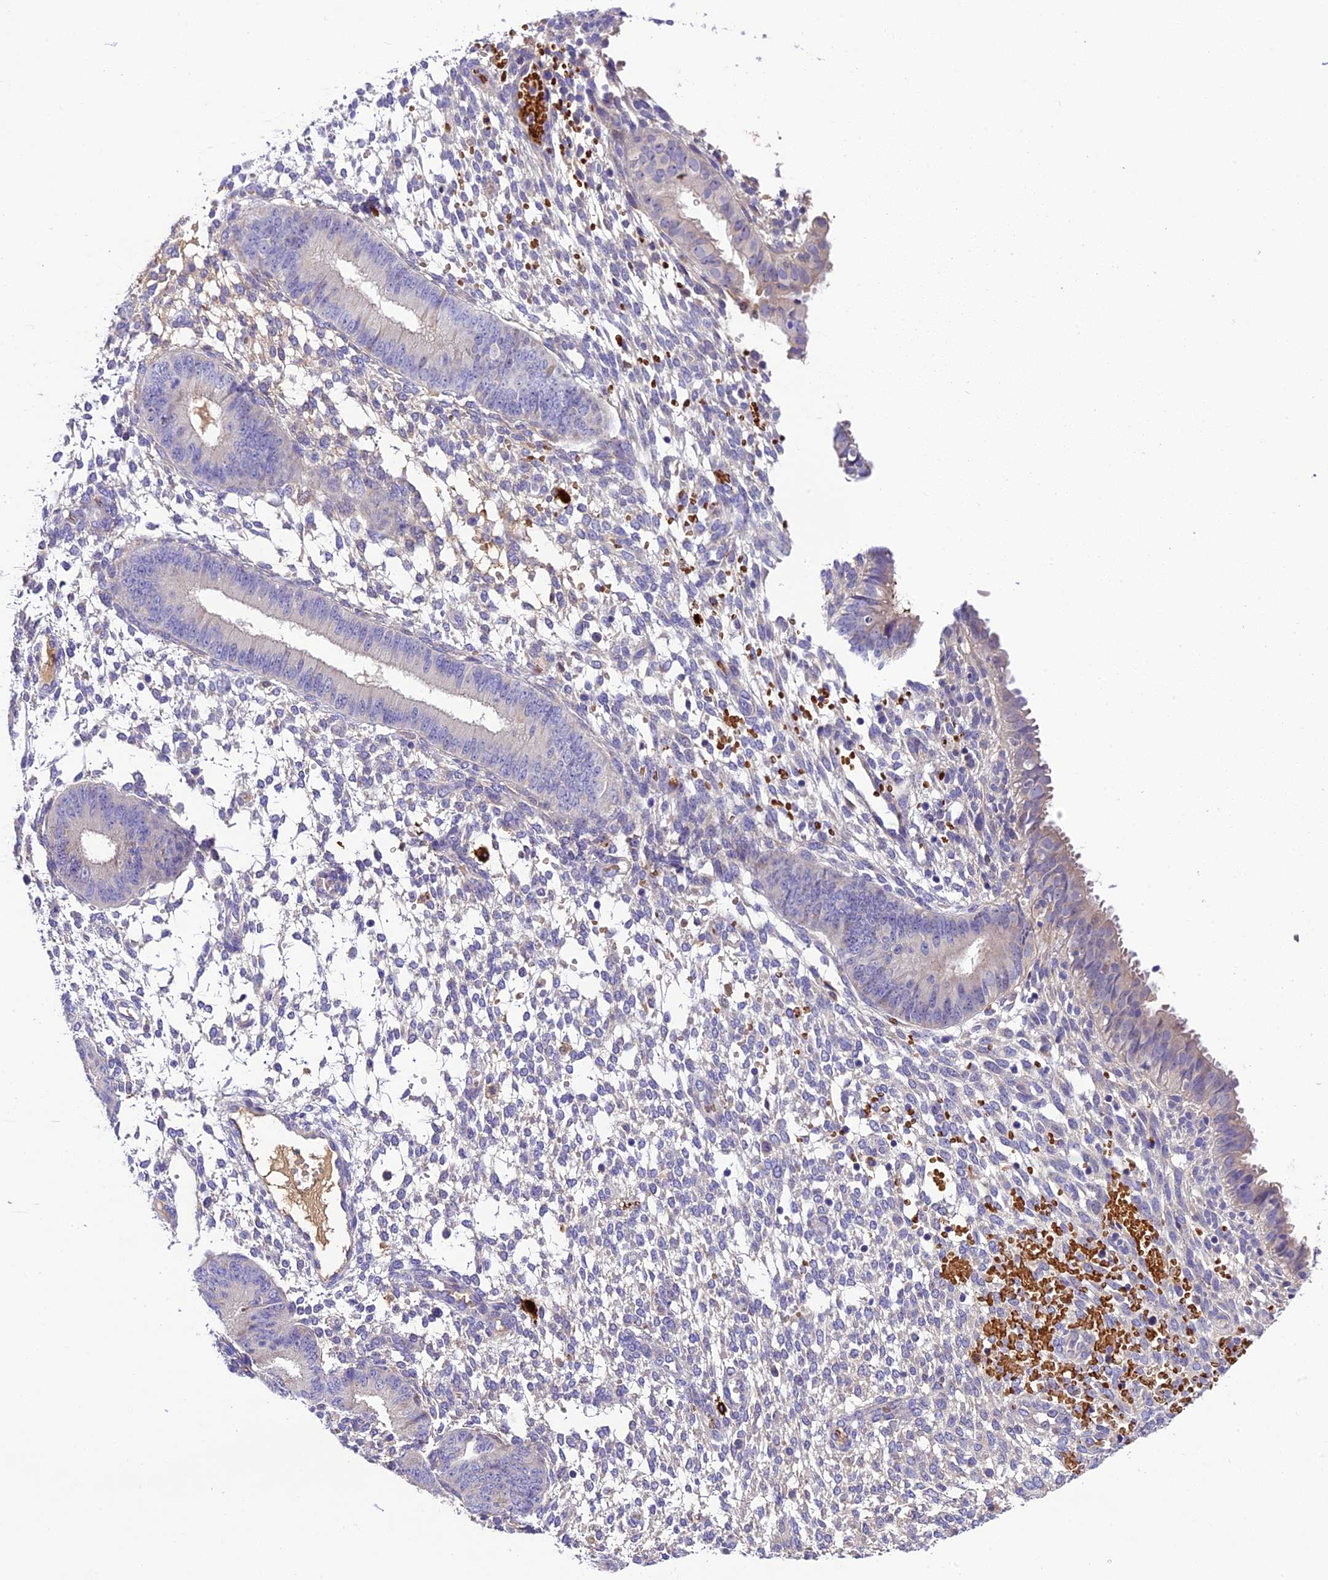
{"staining": {"intensity": "negative", "quantity": "none", "location": "none"}, "tissue": "endometrium", "cell_type": "Cells in endometrial stroma", "image_type": "normal", "snomed": [{"axis": "morphology", "description": "Normal tissue, NOS"}, {"axis": "topography", "description": "Endometrium"}], "caption": "There is no significant expression in cells in endometrial stroma of endometrium. (Stains: DAB (3,3'-diaminobenzidine) immunohistochemistry with hematoxylin counter stain, Microscopy: brightfield microscopy at high magnification).", "gene": "CILP2", "patient": {"sex": "female", "age": 49}}